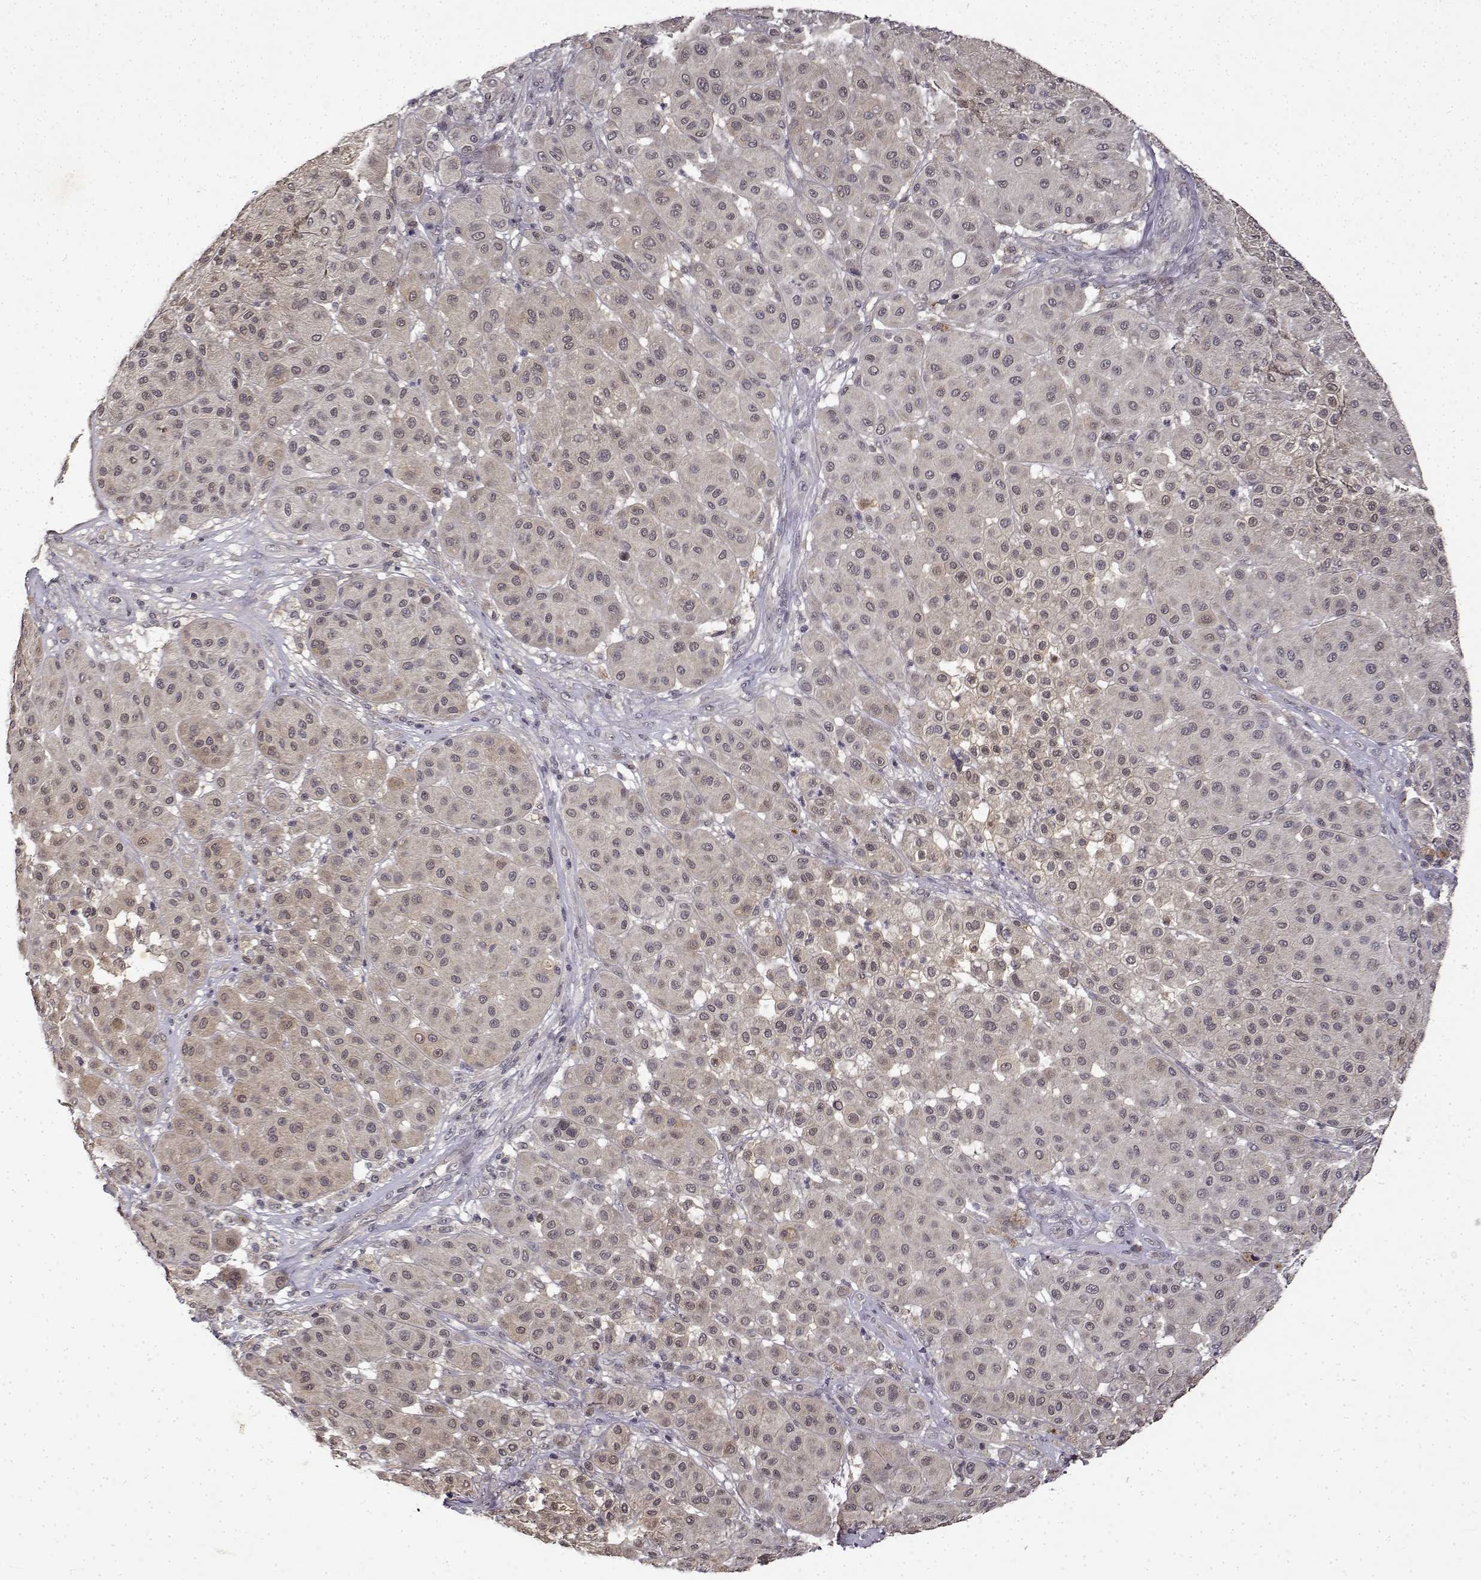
{"staining": {"intensity": "weak", "quantity": ">75%", "location": "cytoplasmic/membranous"}, "tissue": "melanoma", "cell_type": "Tumor cells", "image_type": "cancer", "snomed": [{"axis": "morphology", "description": "Malignant melanoma, Metastatic site"}, {"axis": "topography", "description": "Smooth muscle"}], "caption": "Malignant melanoma (metastatic site) stained with DAB IHC exhibits low levels of weak cytoplasmic/membranous expression in approximately >75% of tumor cells.", "gene": "BDNF", "patient": {"sex": "male", "age": 41}}